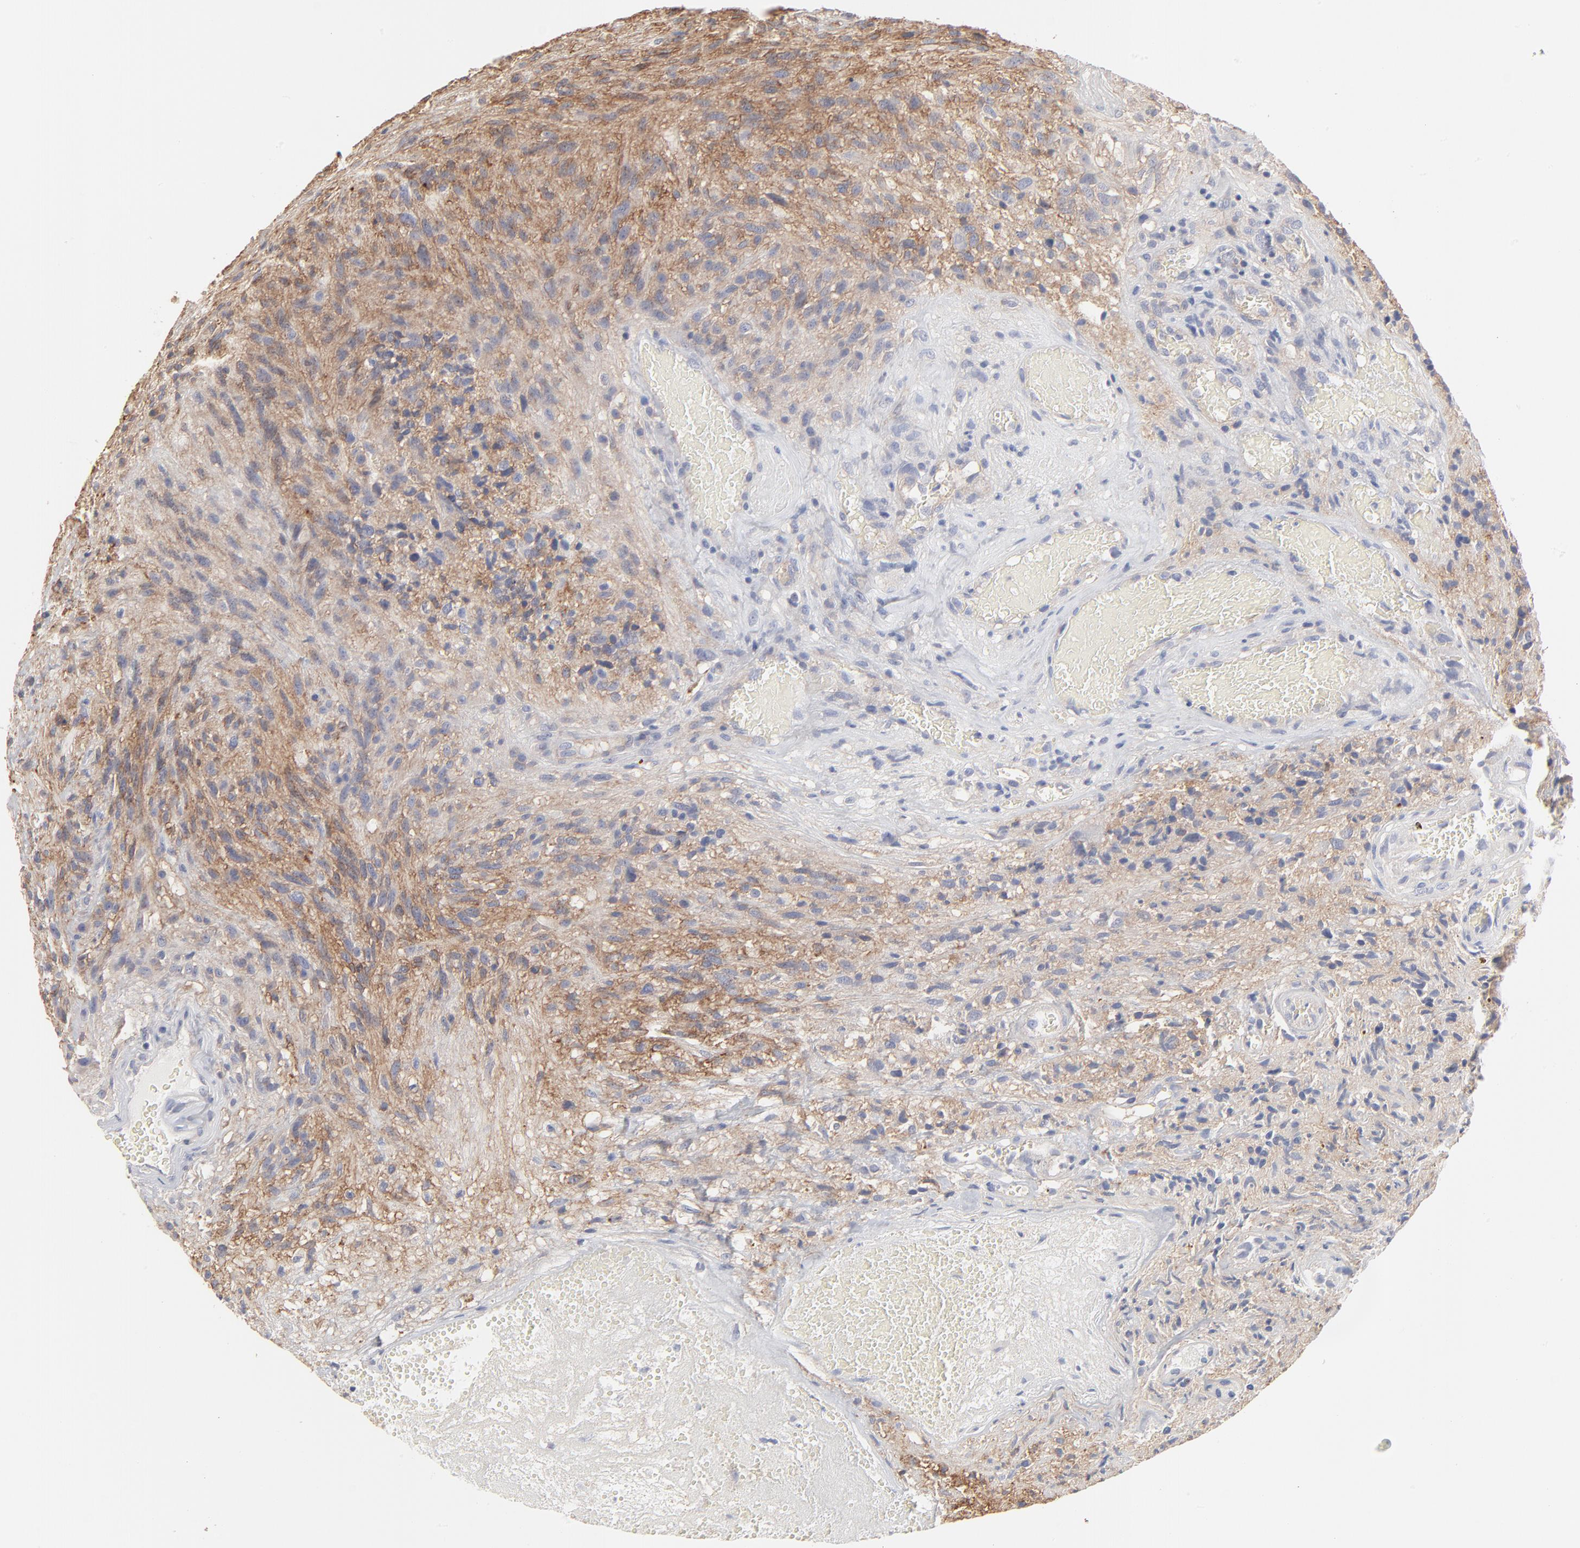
{"staining": {"intensity": "moderate", "quantity": ">75%", "location": "cytoplasmic/membranous"}, "tissue": "glioma", "cell_type": "Tumor cells", "image_type": "cancer", "snomed": [{"axis": "morphology", "description": "Normal tissue, NOS"}, {"axis": "morphology", "description": "Glioma, malignant, High grade"}, {"axis": "topography", "description": "Cerebral cortex"}], "caption": "Malignant high-grade glioma stained for a protein (brown) reveals moderate cytoplasmic/membranous positive positivity in approximately >75% of tumor cells.", "gene": "SLC16A1", "patient": {"sex": "male", "age": 75}}